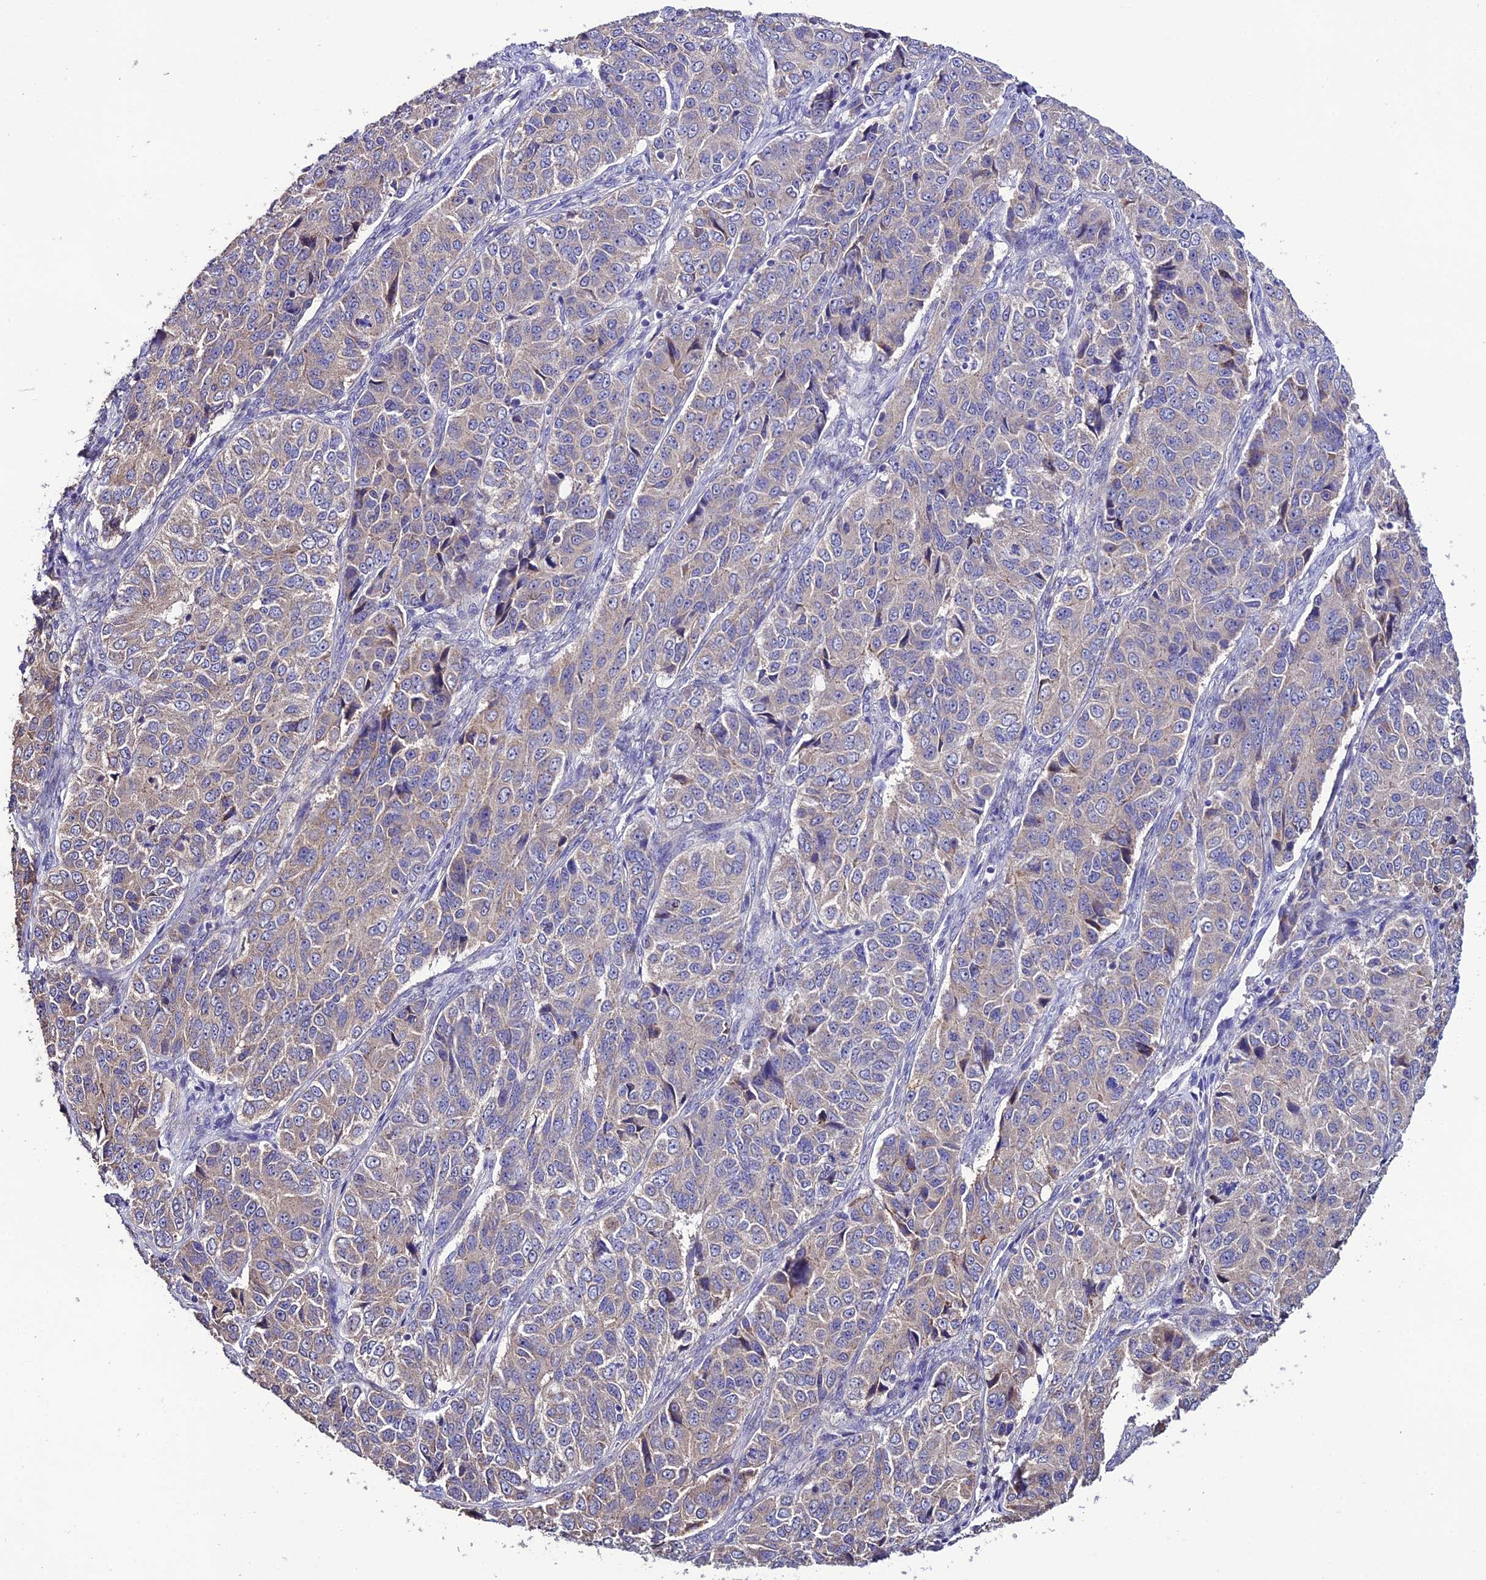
{"staining": {"intensity": "weak", "quantity": "25%-75%", "location": "cytoplasmic/membranous"}, "tissue": "ovarian cancer", "cell_type": "Tumor cells", "image_type": "cancer", "snomed": [{"axis": "morphology", "description": "Carcinoma, endometroid"}, {"axis": "topography", "description": "Ovary"}], "caption": "There is low levels of weak cytoplasmic/membranous staining in tumor cells of ovarian cancer, as demonstrated by immunohistochemical staining (brown color).", "gene": "HOGA1", "patient": {"sex": "female", "age": 51}}